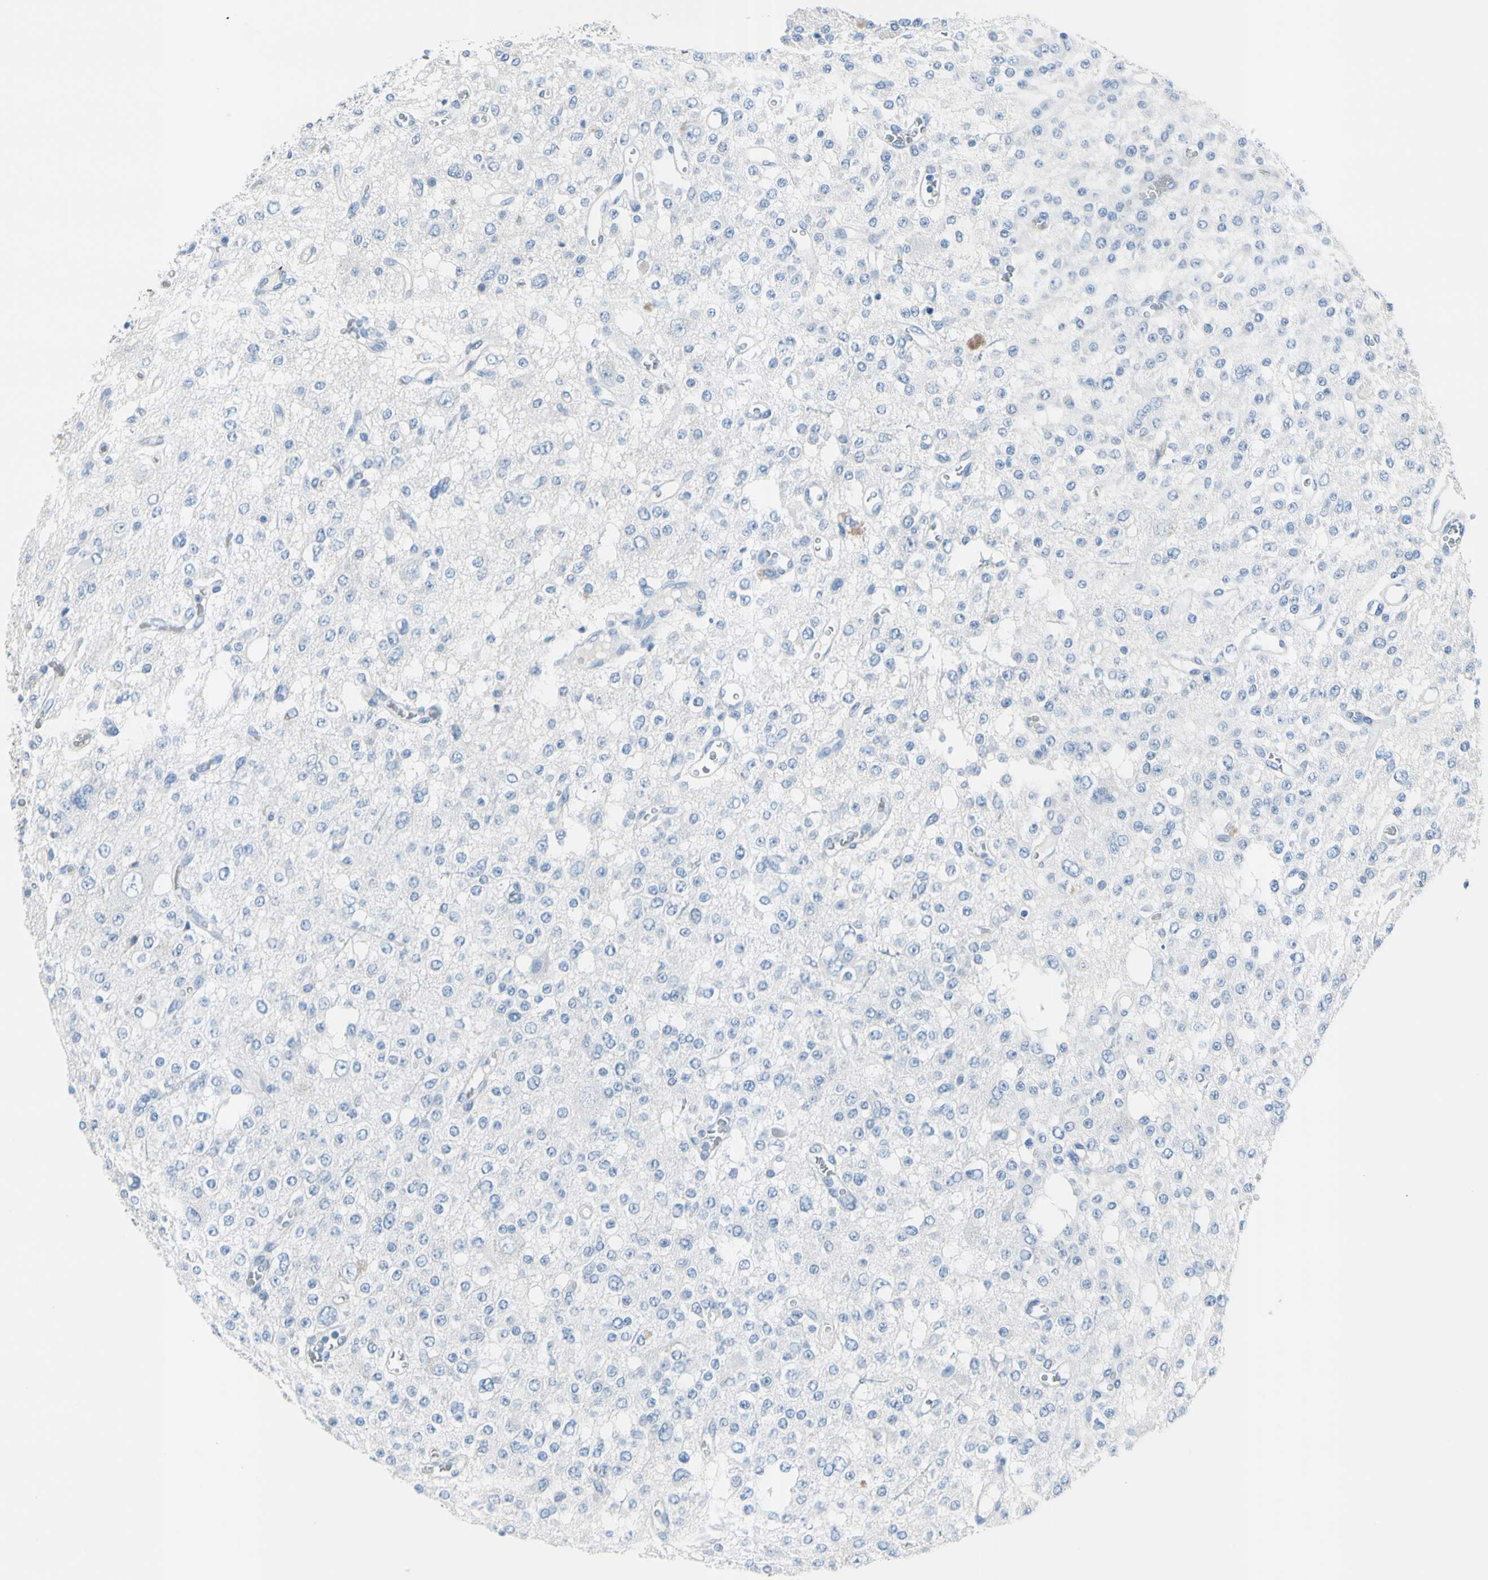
{"staining": {"intensity": "negative", "quantity": "none", "location": "none"}, "tissue": "glioma", "cell_type": "Tumor cells", "image_type": "cancer", "snomed": [{"axis": "morphology", "description": "Glioma, malignant, Low grade"}, {"axis": "topography", "description": "Brain"}], "caption": "The photomicrograph demonstrates no staining of tumor cells in malignant glioma (low-grade). (DAB IHC with hematoxylin counter stain).", "gene": "TPO", "patient": {"sex": "male", "age": 38}}